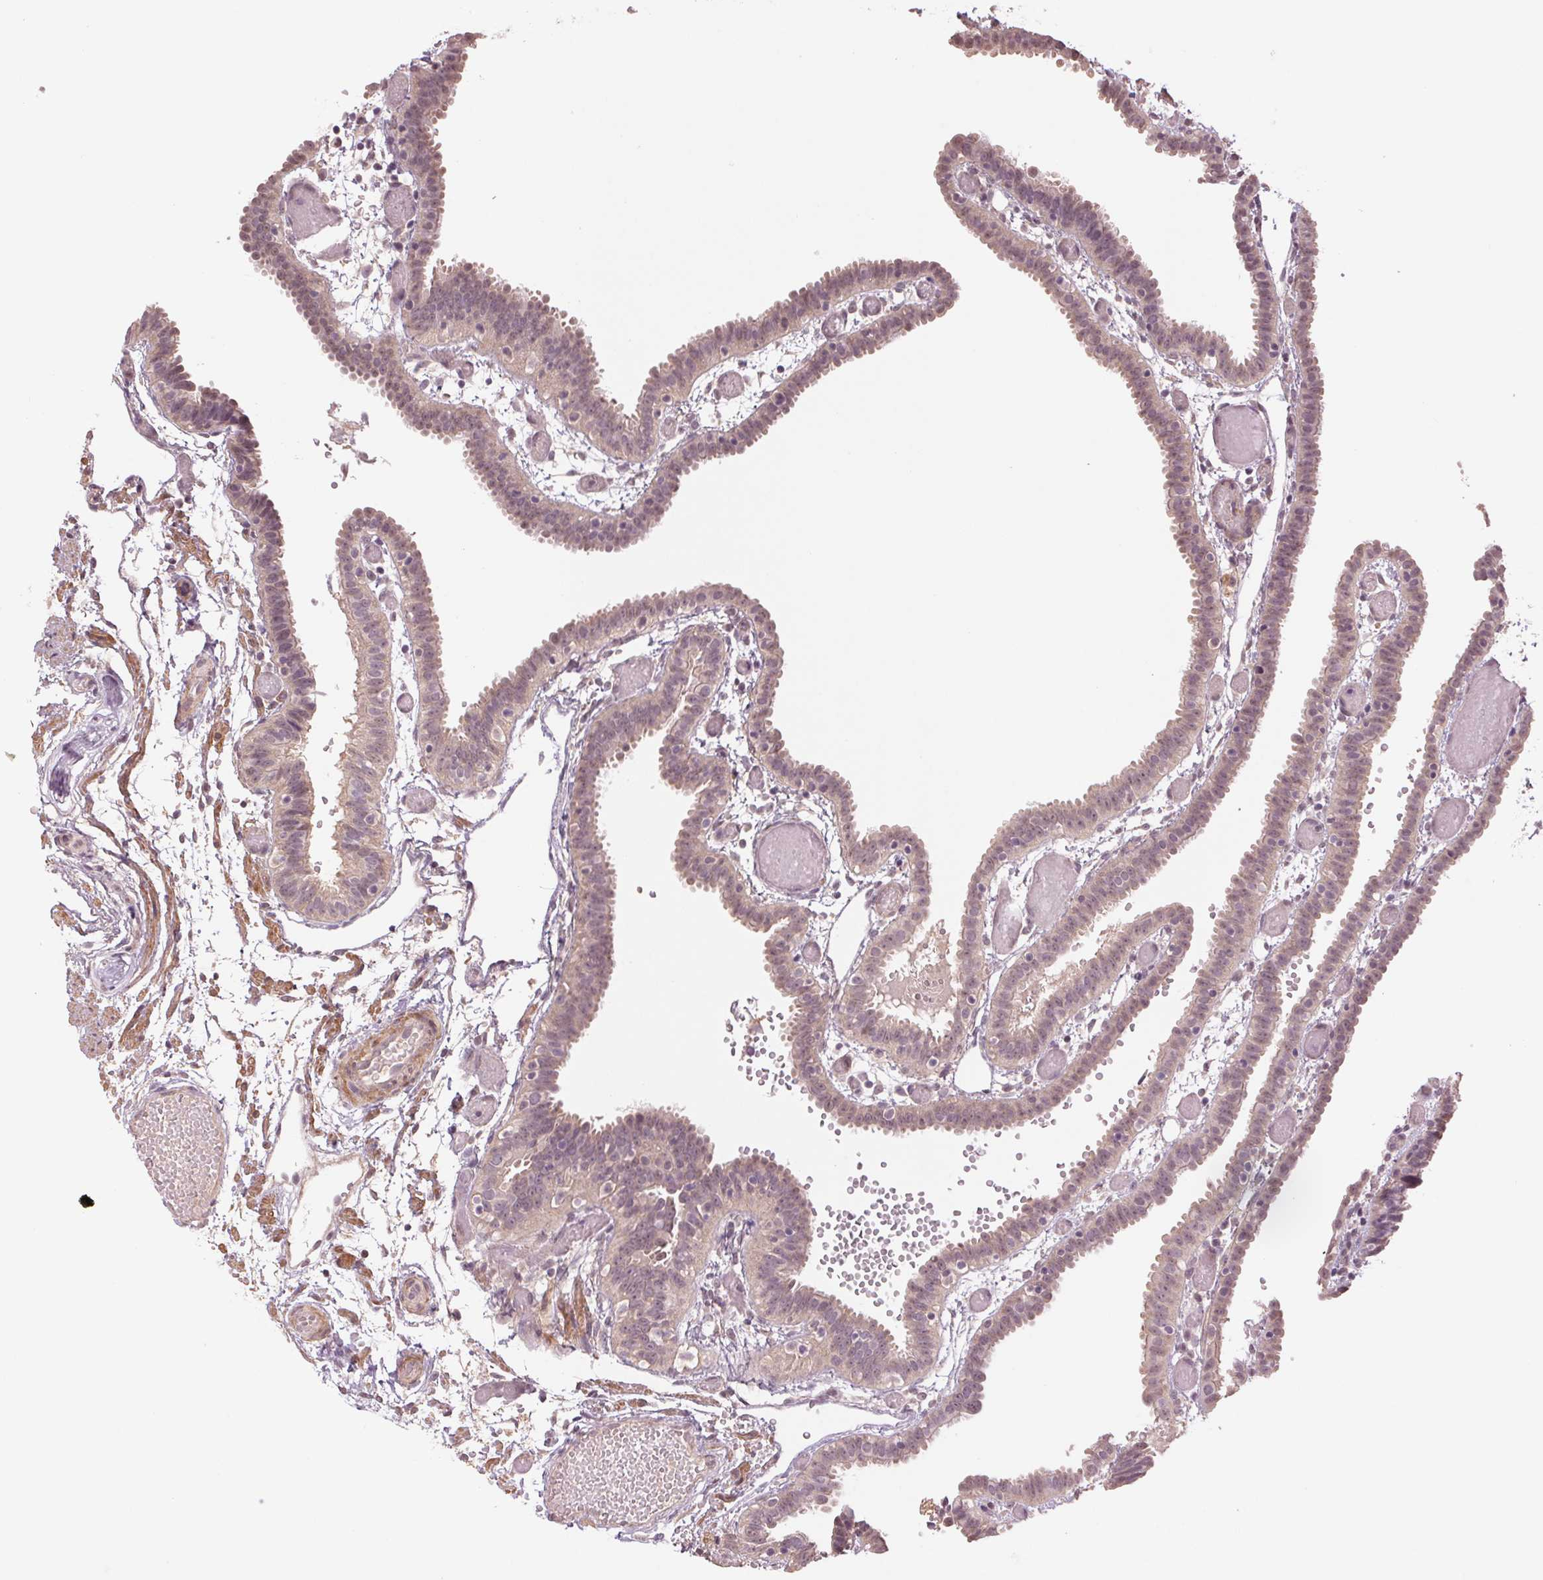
{"staining": {"intensity": "weak", "quantity": "25%-75%", "location": "cytoplasmic/membranous"}, "tissue": "fallopian tube", "cell_type": "Glandular cells", "image_type": "normal", "snomed": [{"axis": "morphology", "description": "Normal tissue, NOS"}, {"axis": "topography", "description": "Fallopian tube"}], "caption": "IHC (DAB) staining of normal fallopian tube demonstrates weak cytoplasmic/membranous protein staining in approximately 25%-75% of glandular cells.", "gene": "PPIAL4A", "patient": {"sex": "female", "age": 37}}